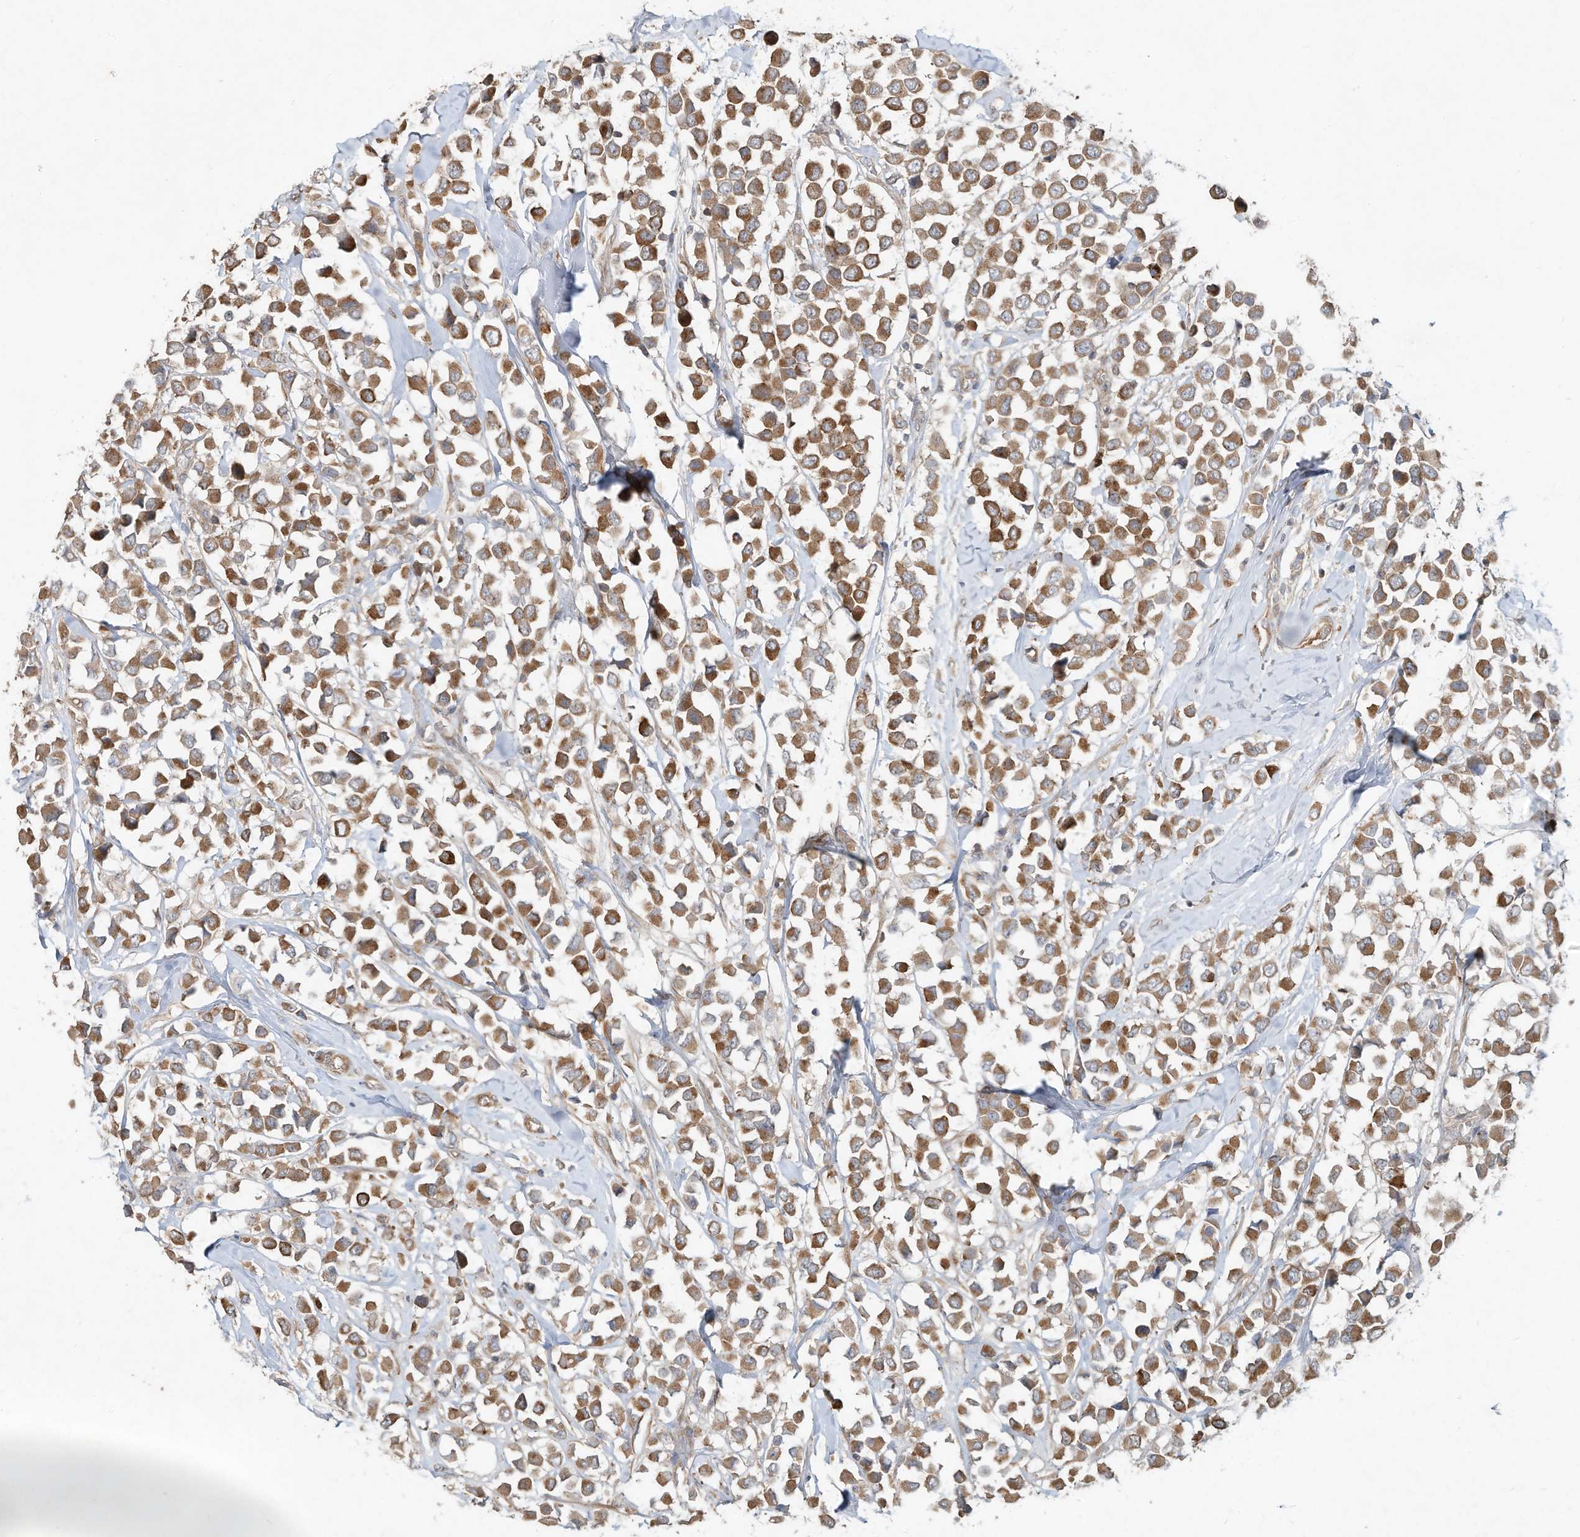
{"staining": {"intensity": "moderate", "quantity": ">75%", "location": "cytoplasmic/membranous"}, "tissue": "breast cancer", "cell_type": "Tumor cells", "image_type": "cancer", "snomed": [{"axis": "morphology", "description": "Duct carcinoma"}, {"axis": "topography", "description": "Breast"}], "caption": "IHC (DAB (3,3'-diaminobenzidine)) staining of human breast cancer reveals moderate cytoplasmic/membranous protein staining in about >75% of tumor cells.", "gene": "HTR5A", "patient": {"sex": "female", "age": 61}}